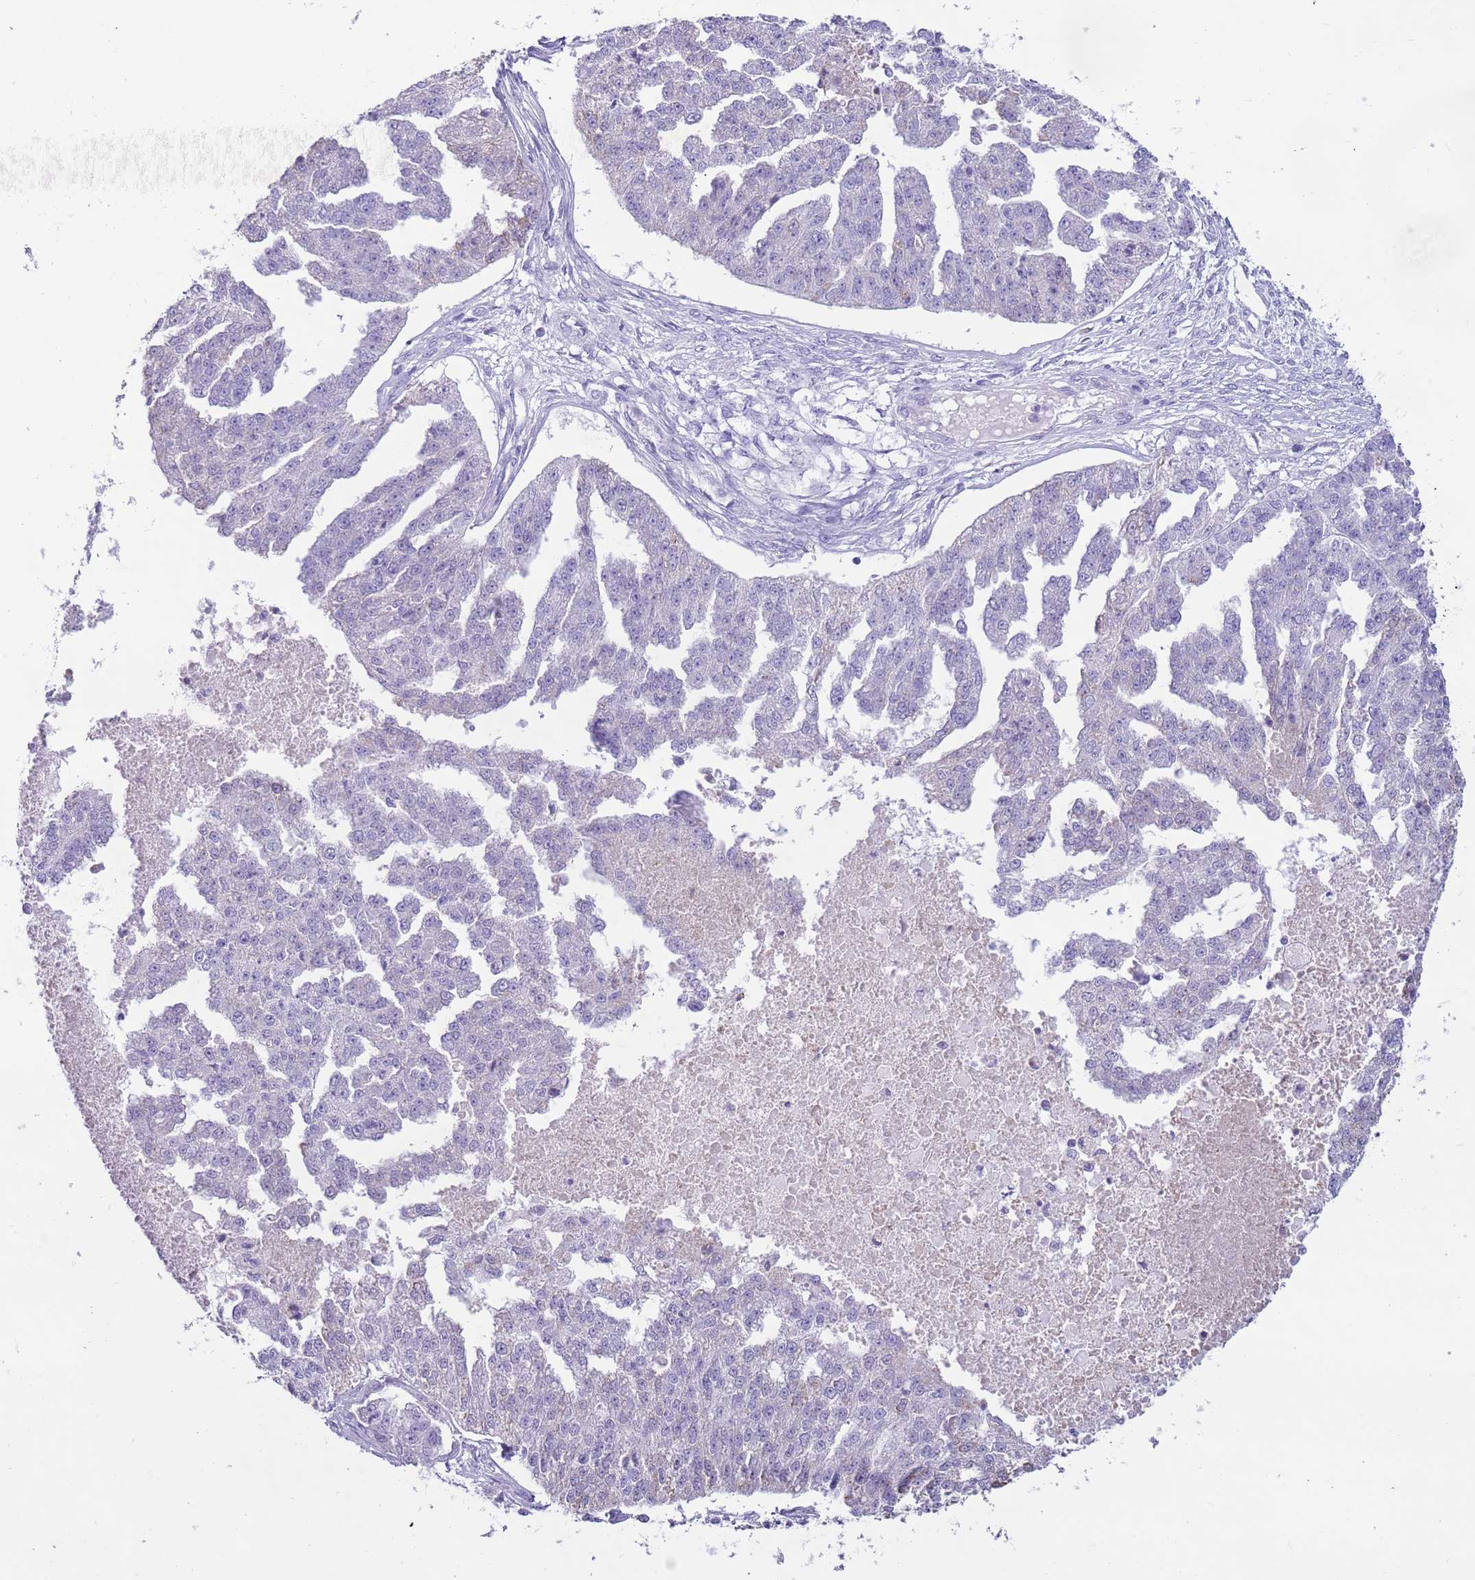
{"staining": {"intensity": "negative", "quantity": "none", "location": "none"}, "tissue": "ovarian cancer", "cell_type": "Tumor cells", "image_type": "cancer", "snomed": [{"axis": "morphology", "description": "Cystadenocarcinoma, serous, NOS"}, {"axis": "topography", "description": "Ovary"}], "caption": "Immunohistochemistry image of neoplastic tissue: ovarian cancer stained with DAB exhibits no significant protein expression in tumor cells.", "gene": "ZNF697", "patient": {"sex": "female", "age": 58}}